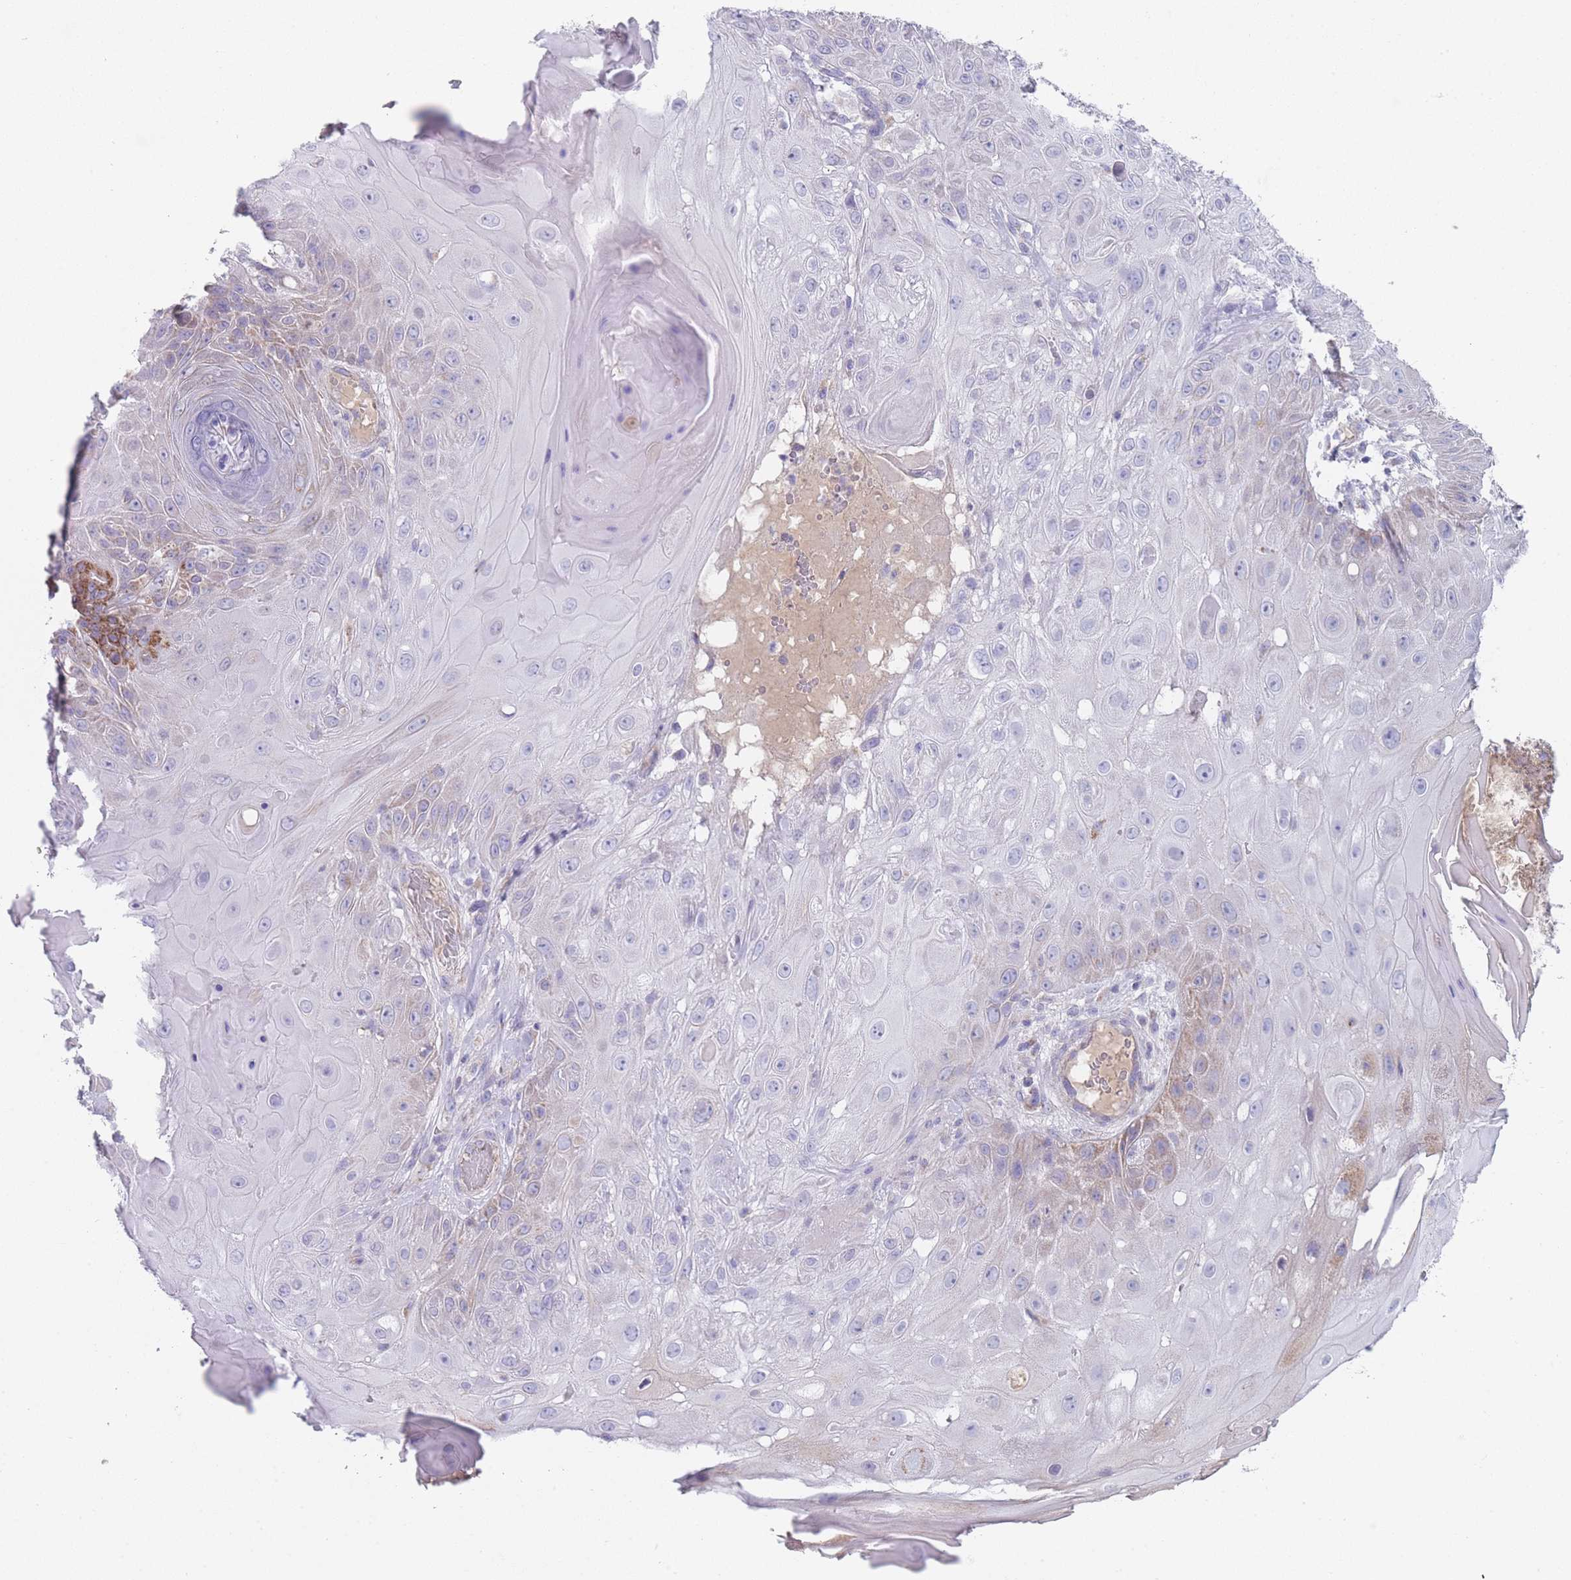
{"staining": {"intensity": "moderate", "quantity": "<25%", "location": "cytoplasmic/membranous"}, "tissue": "skin cancer", "cell_type": "Tumor cells", "image_type": "cancer", "snomed": [{"axis": "morphology", "description": "Normal tissue, NOS"}, {"axis": "morphology", "description": "Squamous cell carcinoma, NOS"}, {"axis": "topography", "description": "Skin"}, {"axis": "topography", "description": "Cartilage tissue"}], "caption": "A high-resolution micrograph shows IHC staining of squamous cell carcinoma (skin), which shows moderate cytoplasmic/membranous staining in approximately <25% of tumor cells. (Stains: DAB in brown, nuclei in blue, Microscopy: brightfield microscopy at high magnification).", "gene": "MRPS14", "patient": {"sex": "female", "age": 79}}